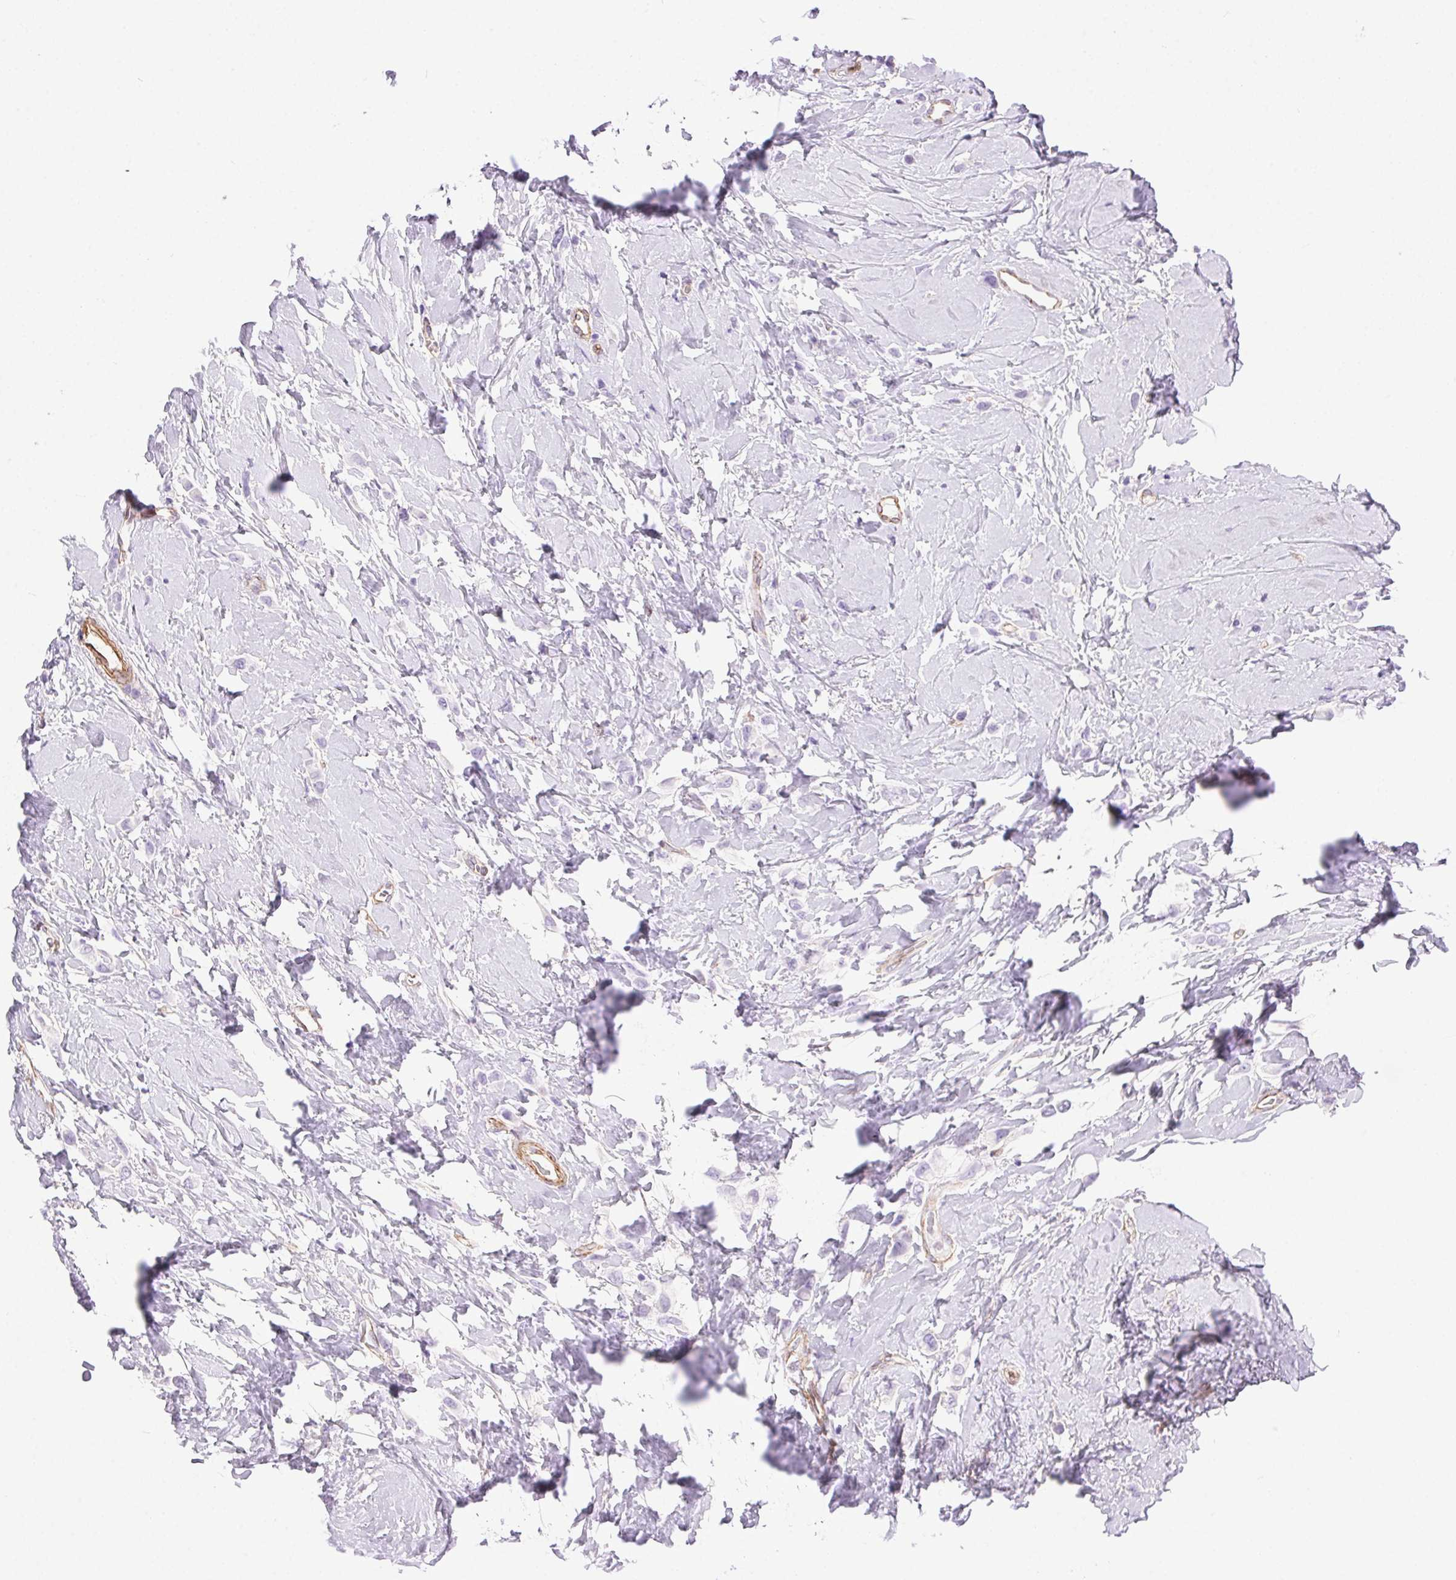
{"staining": {"intensity": "negative", "quantity": "none", "location": "none"}, "tissue": "breast cancer", "cell_type": "Tumor cells", "image_type": "cancer", "snomed": [{"axis": "morphology", "description": "Lobular carcinoma"}, {"axis": "topography", "description": "Breast"}], "caption": "An image of human lobular carcinoma (breast) is negative for staining in tumor cells.", "gene": "SHCBP1L", "patient": {"sex": "female", "age": 66}}